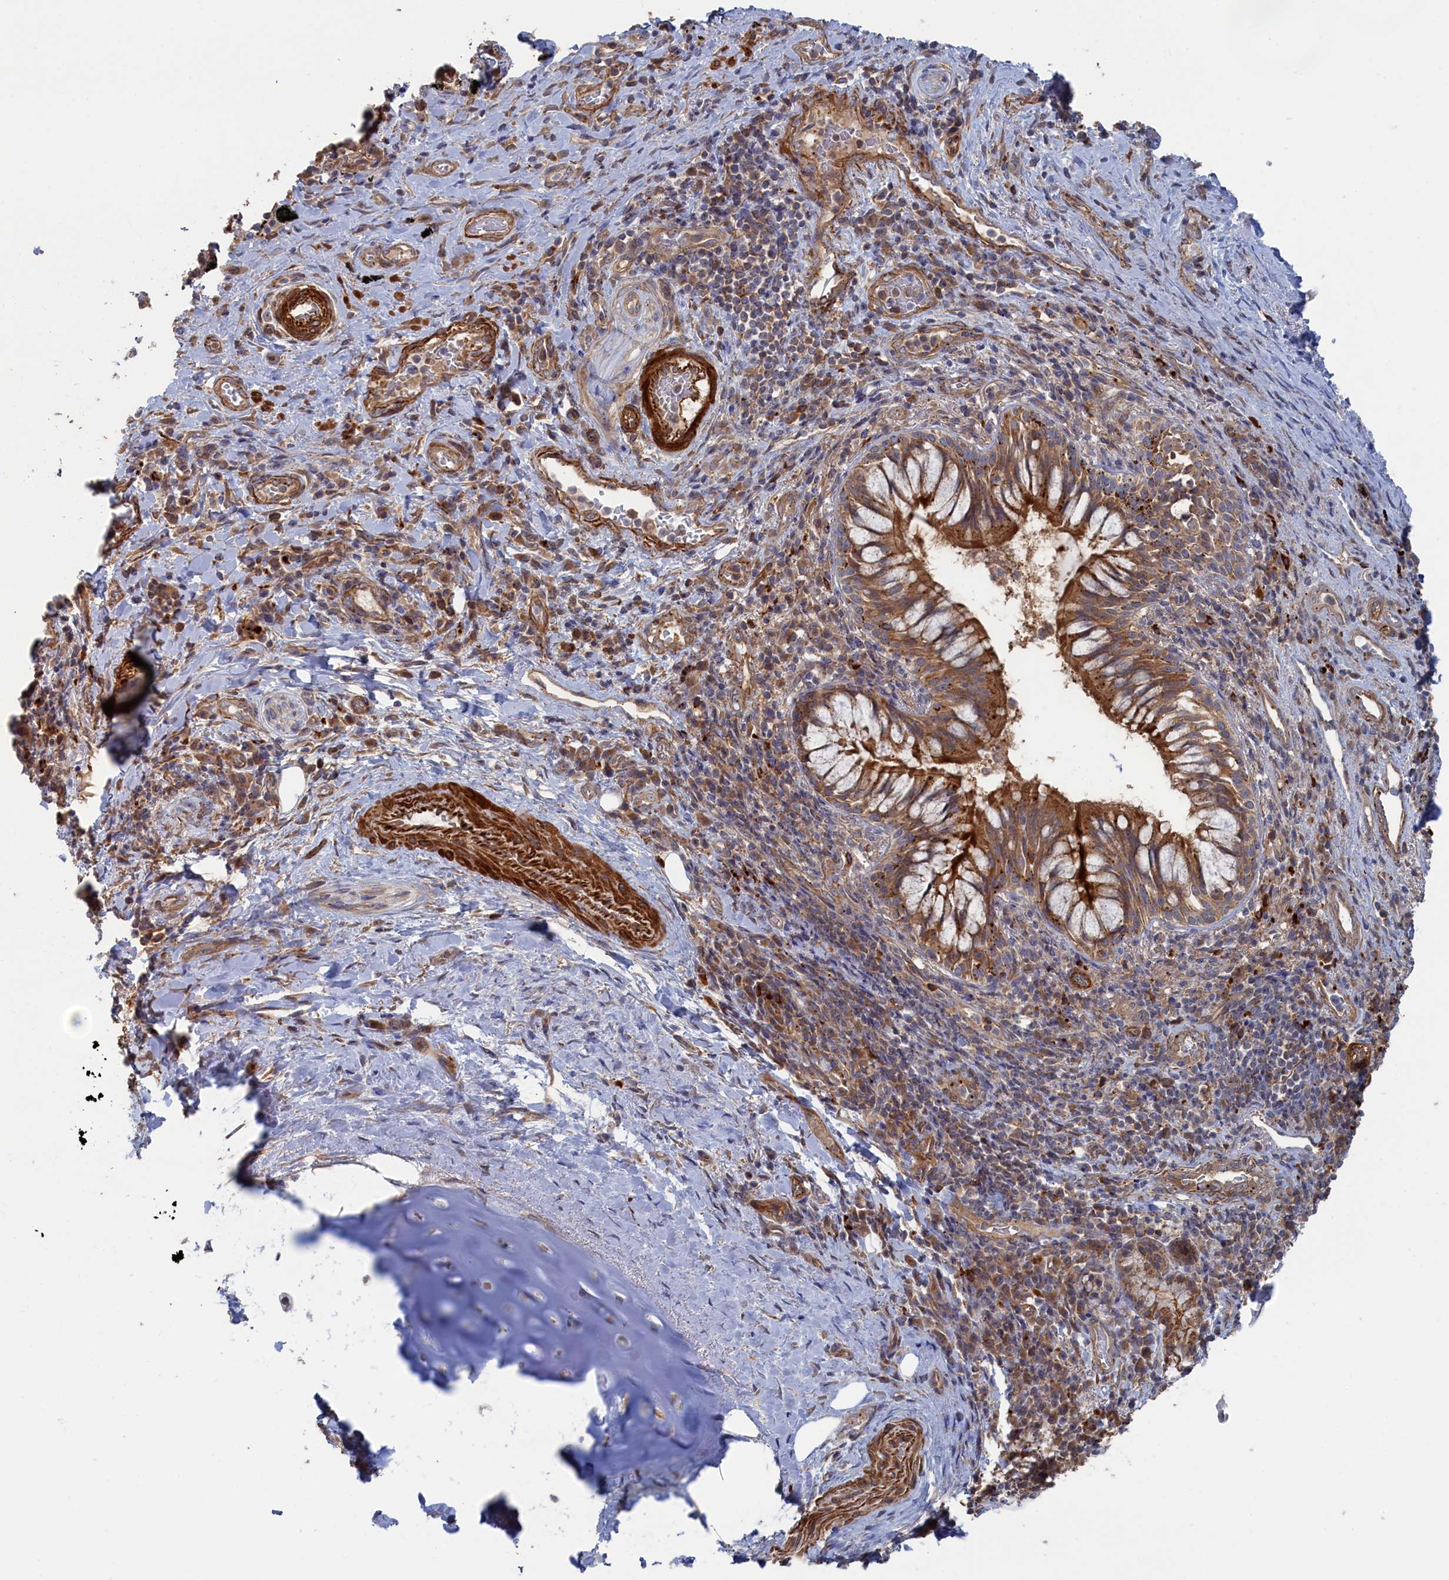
{"staining": {"intensity": "negative", "quantity": "none", "location": "none"}, "tissue": "adipose tissue", "cell_type": "Adipocytes", "image_type": "normal", "snomed": [{"axis": "morphology", "description": "Normal tissue, NOS"}, {"axis": "morphology", "description": "Squamous cell carcinoma, NOS"}, {"axis": "topography", "description": "Bronchus"}, {"axis": "topography", "description": "Lung"}], "caption": "A high-resolution image shows IHC staining of unremarkable adipose tissue, which exhibits no significant staining in adipocytes.", "gene": "FILIP1L", "patient": {"sex": "male", "age": 64}}